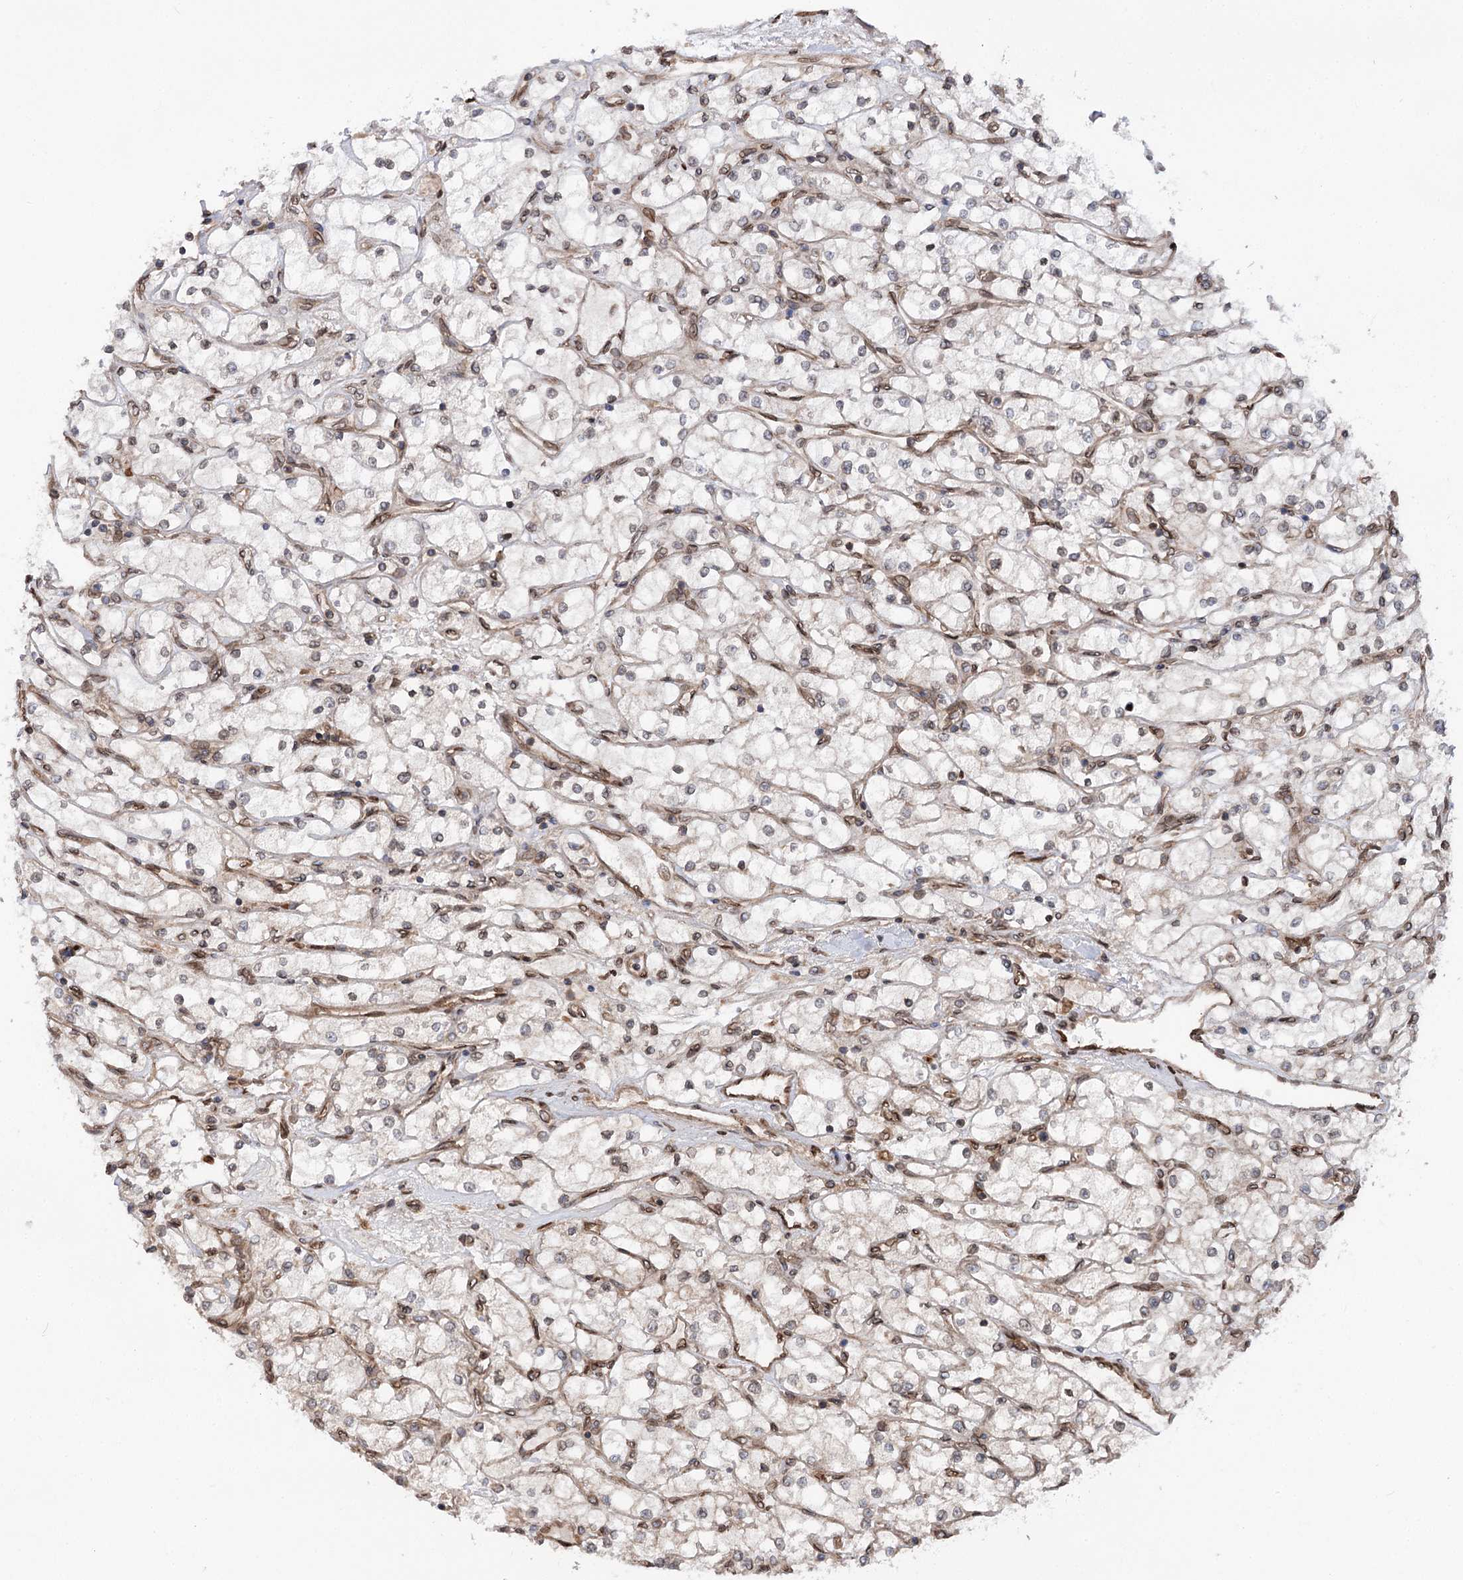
{"staining": {"intensity": "weak", "quantity": "<25%", "location": "nuclear"}, "tissue": "renal cancer", "cell_type": "Tumor cells", "image_type": "cancer", "snomed": [{"axis": "morphology", "description": "Adenocarcinoma, NOS"}, {"axis": "topography", "description": "Kidney"}], "caption": "Immunohistochemistry histopathology image of human renal cancer stained for a protein (brown), which shows no expression in tumor cells.", "gene": "FGFR1OP2", "patient": {"sex": "male", "age": 80}}